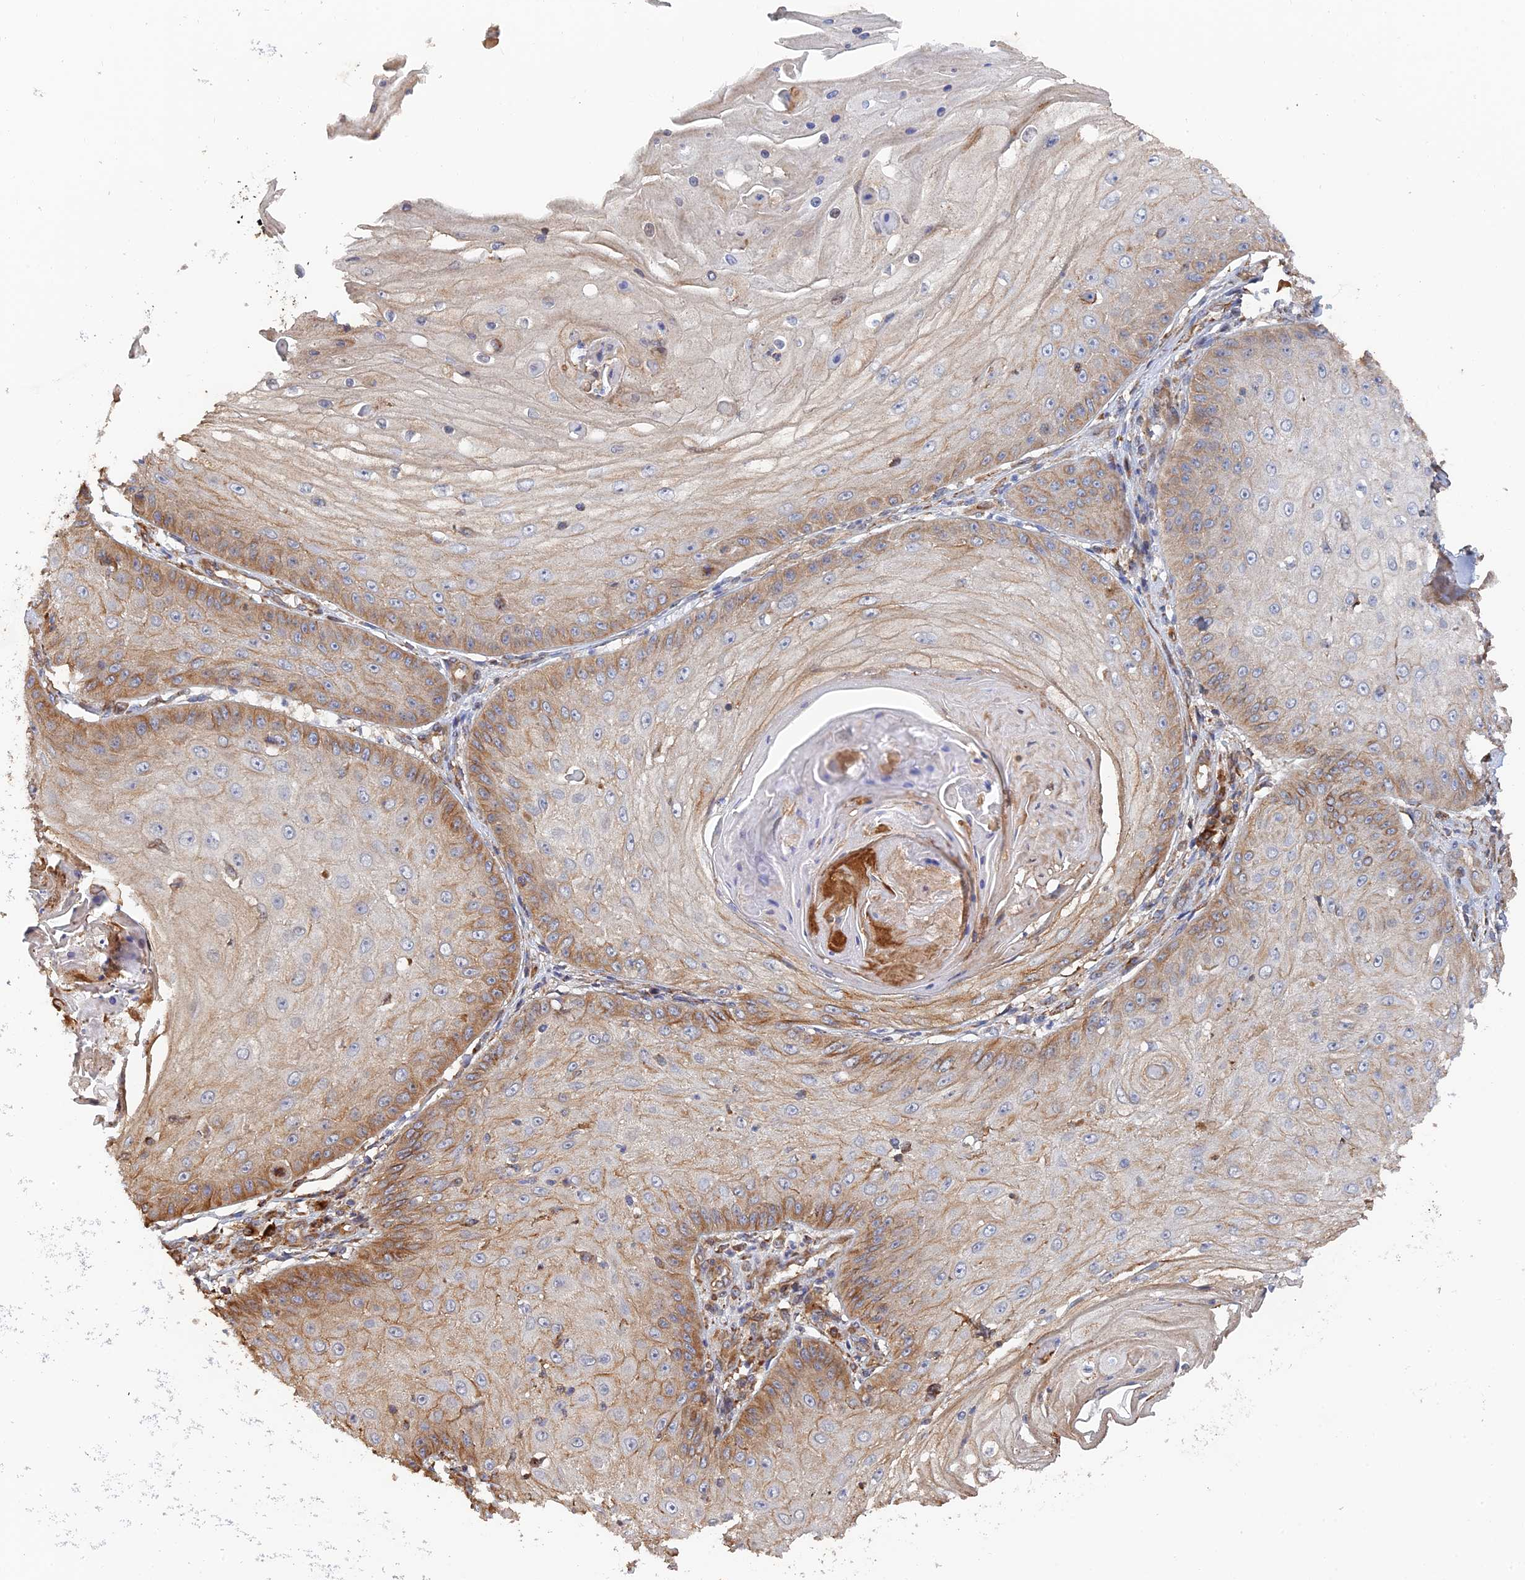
{"staining": {"intensity": "moderate", "quantity": "<25%", "location": "cytoplasmic/membranous"}, "tissue": "skin cancer", "cell_type": "Tumor cells", "image_type": "cancer", "snomed": [{"axis": "morphology", "description": "Squamous cell carcinoma, NOS"}, {"axis": "topography", "description": "Skin"}], "caption": "A high-resolution histopathology image shows IHC staining of squamous cell carcinoma (skin), which shows moderate cytoplasmic/membranous staining in approximately <25% of tumor cells. Ihc stains the protein of interest in brown and the nuclei are stained blue.", "gene": "WBP11", "patient": {"sex": "male", "age": 70}}